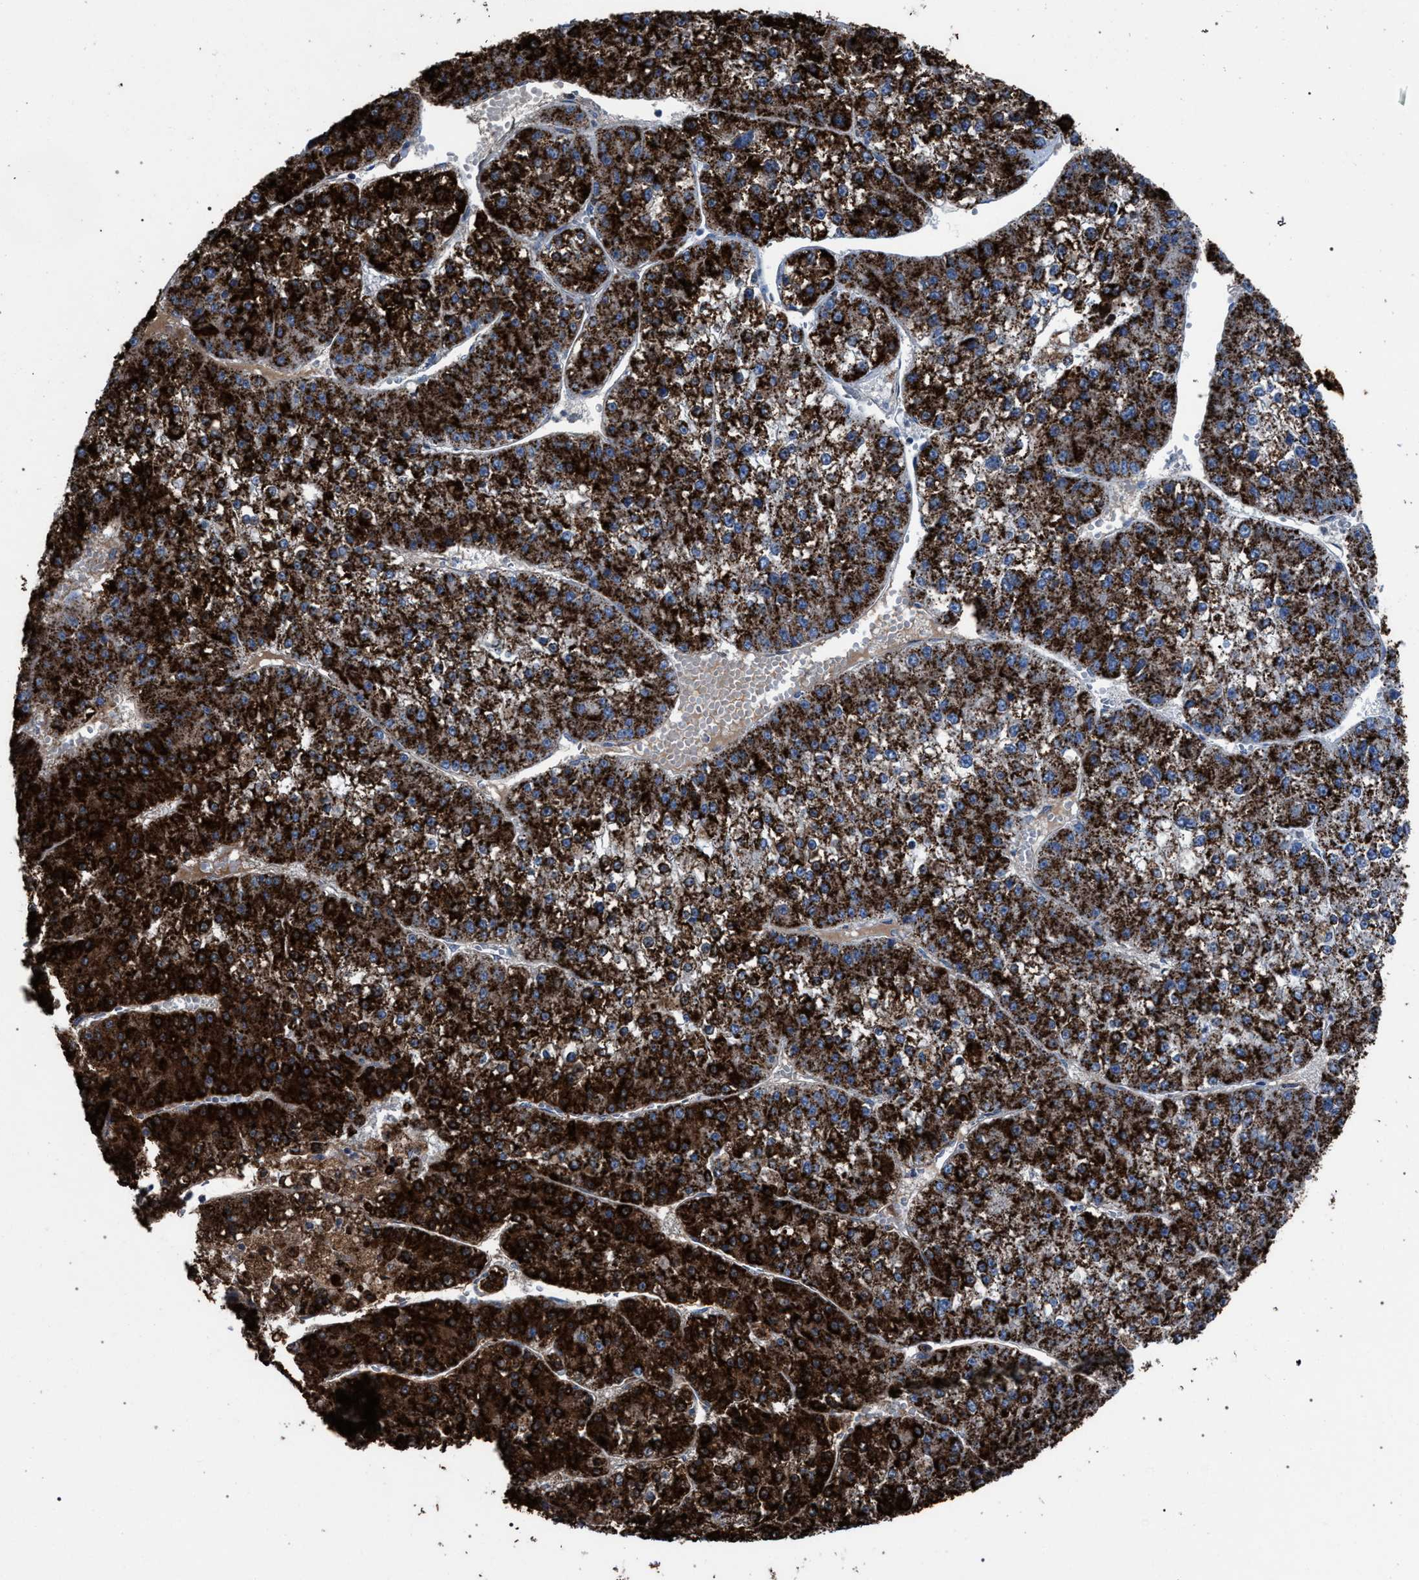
{"staining": {"intensity": "strong", "quantity": ">75%", "location": "cytoplasmic/membranous"}, "tissue": "liver cancer", "cell_type": "Tumor cells", "image_type": "cancer", "snomed": [{"axis": "morphology", "description": "Carcinoma, Hepatocellular, NOS"}, {"axis": "topography", "description": "Liver"}], "caption": "IHC histopathology image of human hepatocellular carcinoma (liver) stained for a protein (brown), which demonstrates high levels of strong cytoplasmic/membranous staining in about >75% of tumor cells.", "gene": "HSD17B4", "patient": {"sex": "female", "age": 73}}